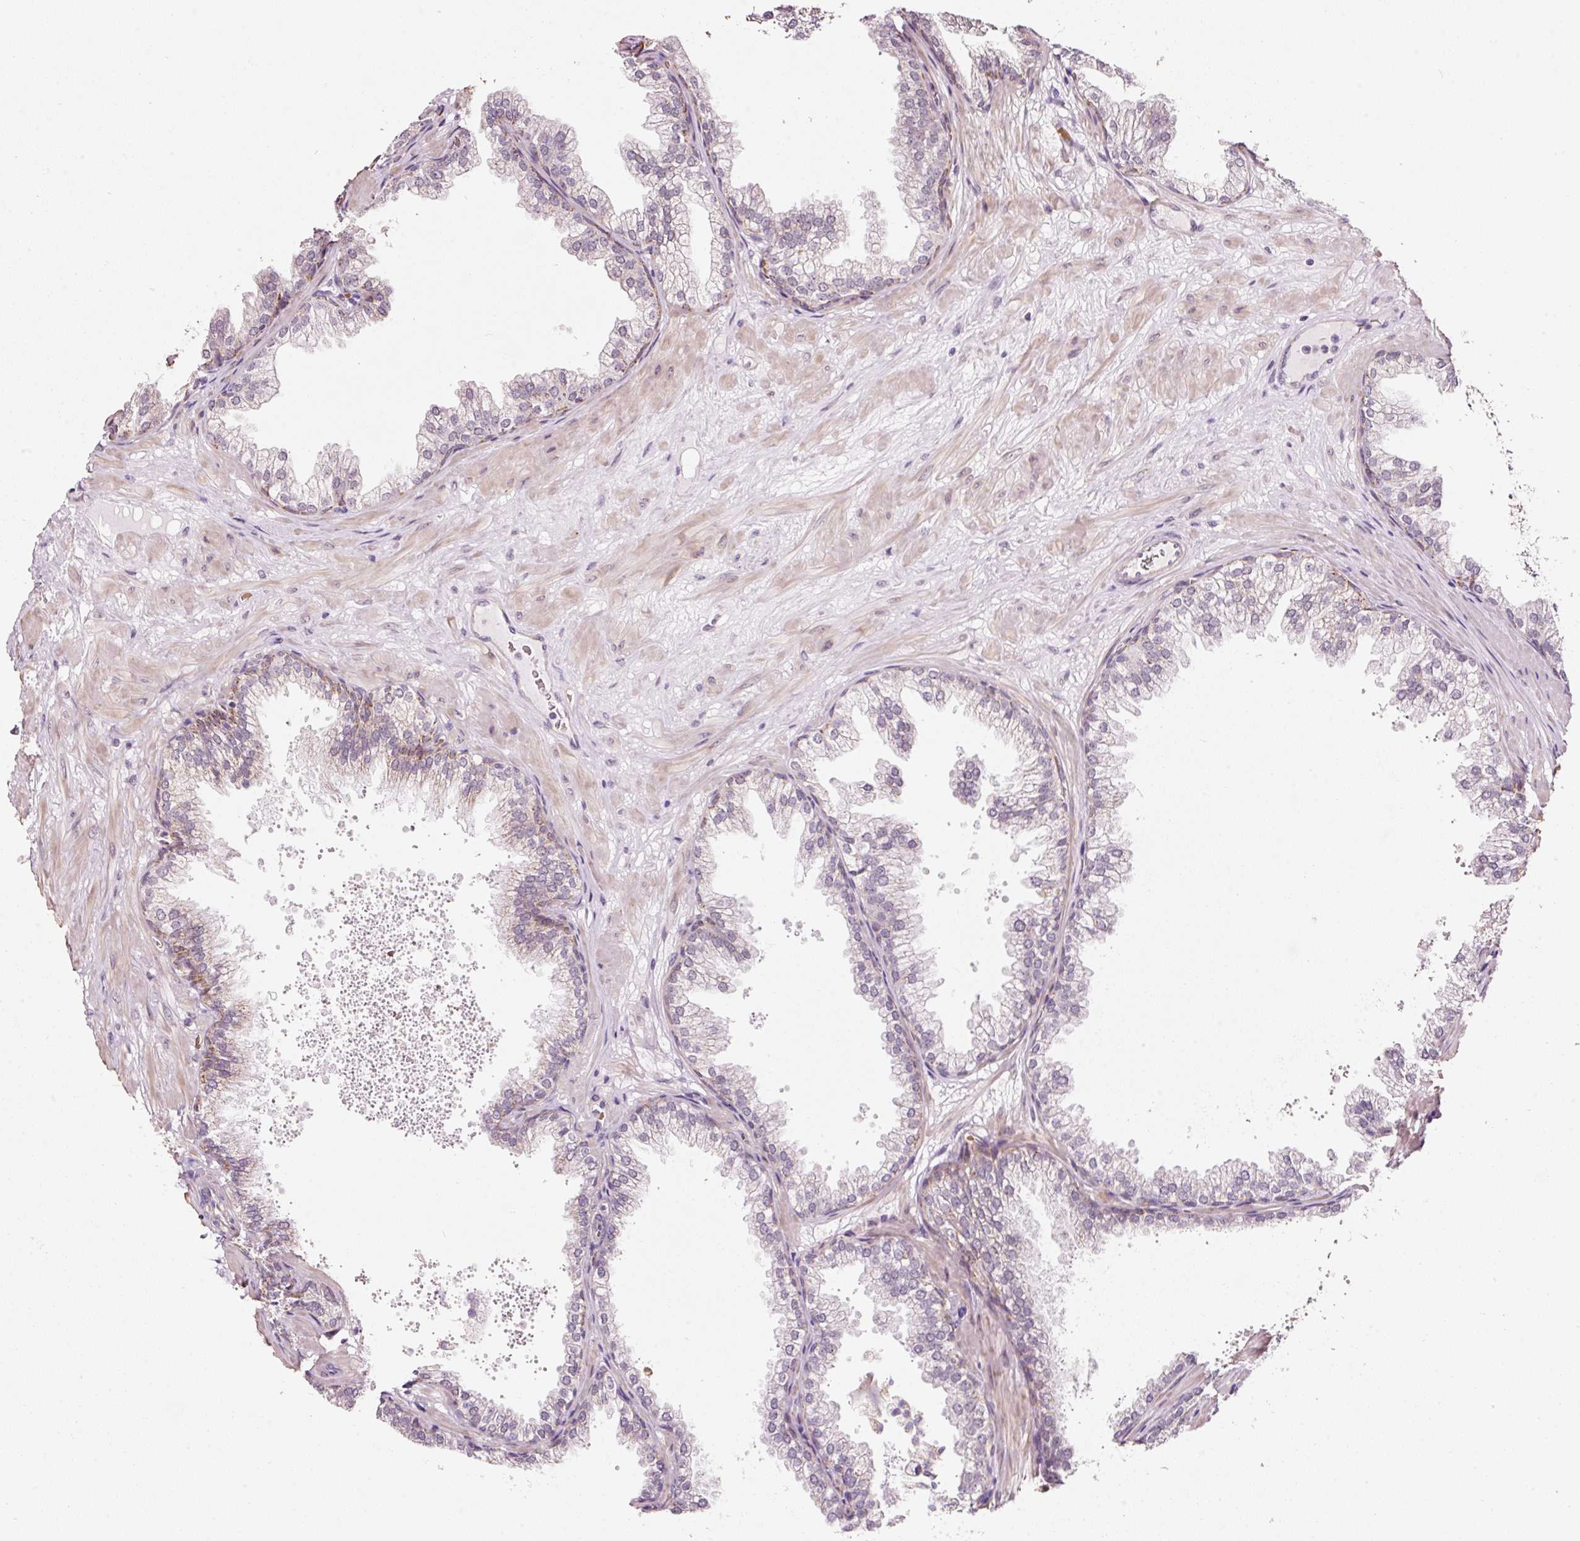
{"staining": {"intensity": "moderate", "quantity": "25%-75%", "location": "cytoplasmic/membranous"}, "tissue": "prostate", "cell_type": "Glandular cells", "image_type": "normal", "snomed": [{"axis": "morphology", "description": "Normal tissue, NOS"}, {"axis": "topography", "description": "Prostate"}], "caption": "The micrograph reveals immunohistochemical staining of benign prostate. There is moderate cytoplasmic/membranous positivity is appreciated in about 25%-75% of glandular cells. Using DAB (brown) and hematoxylin (blue) stains, captured at high magnification using brightfield microscopy.", "gene": "ZNF460", "patient": {"sex": "male", "age": 37}}